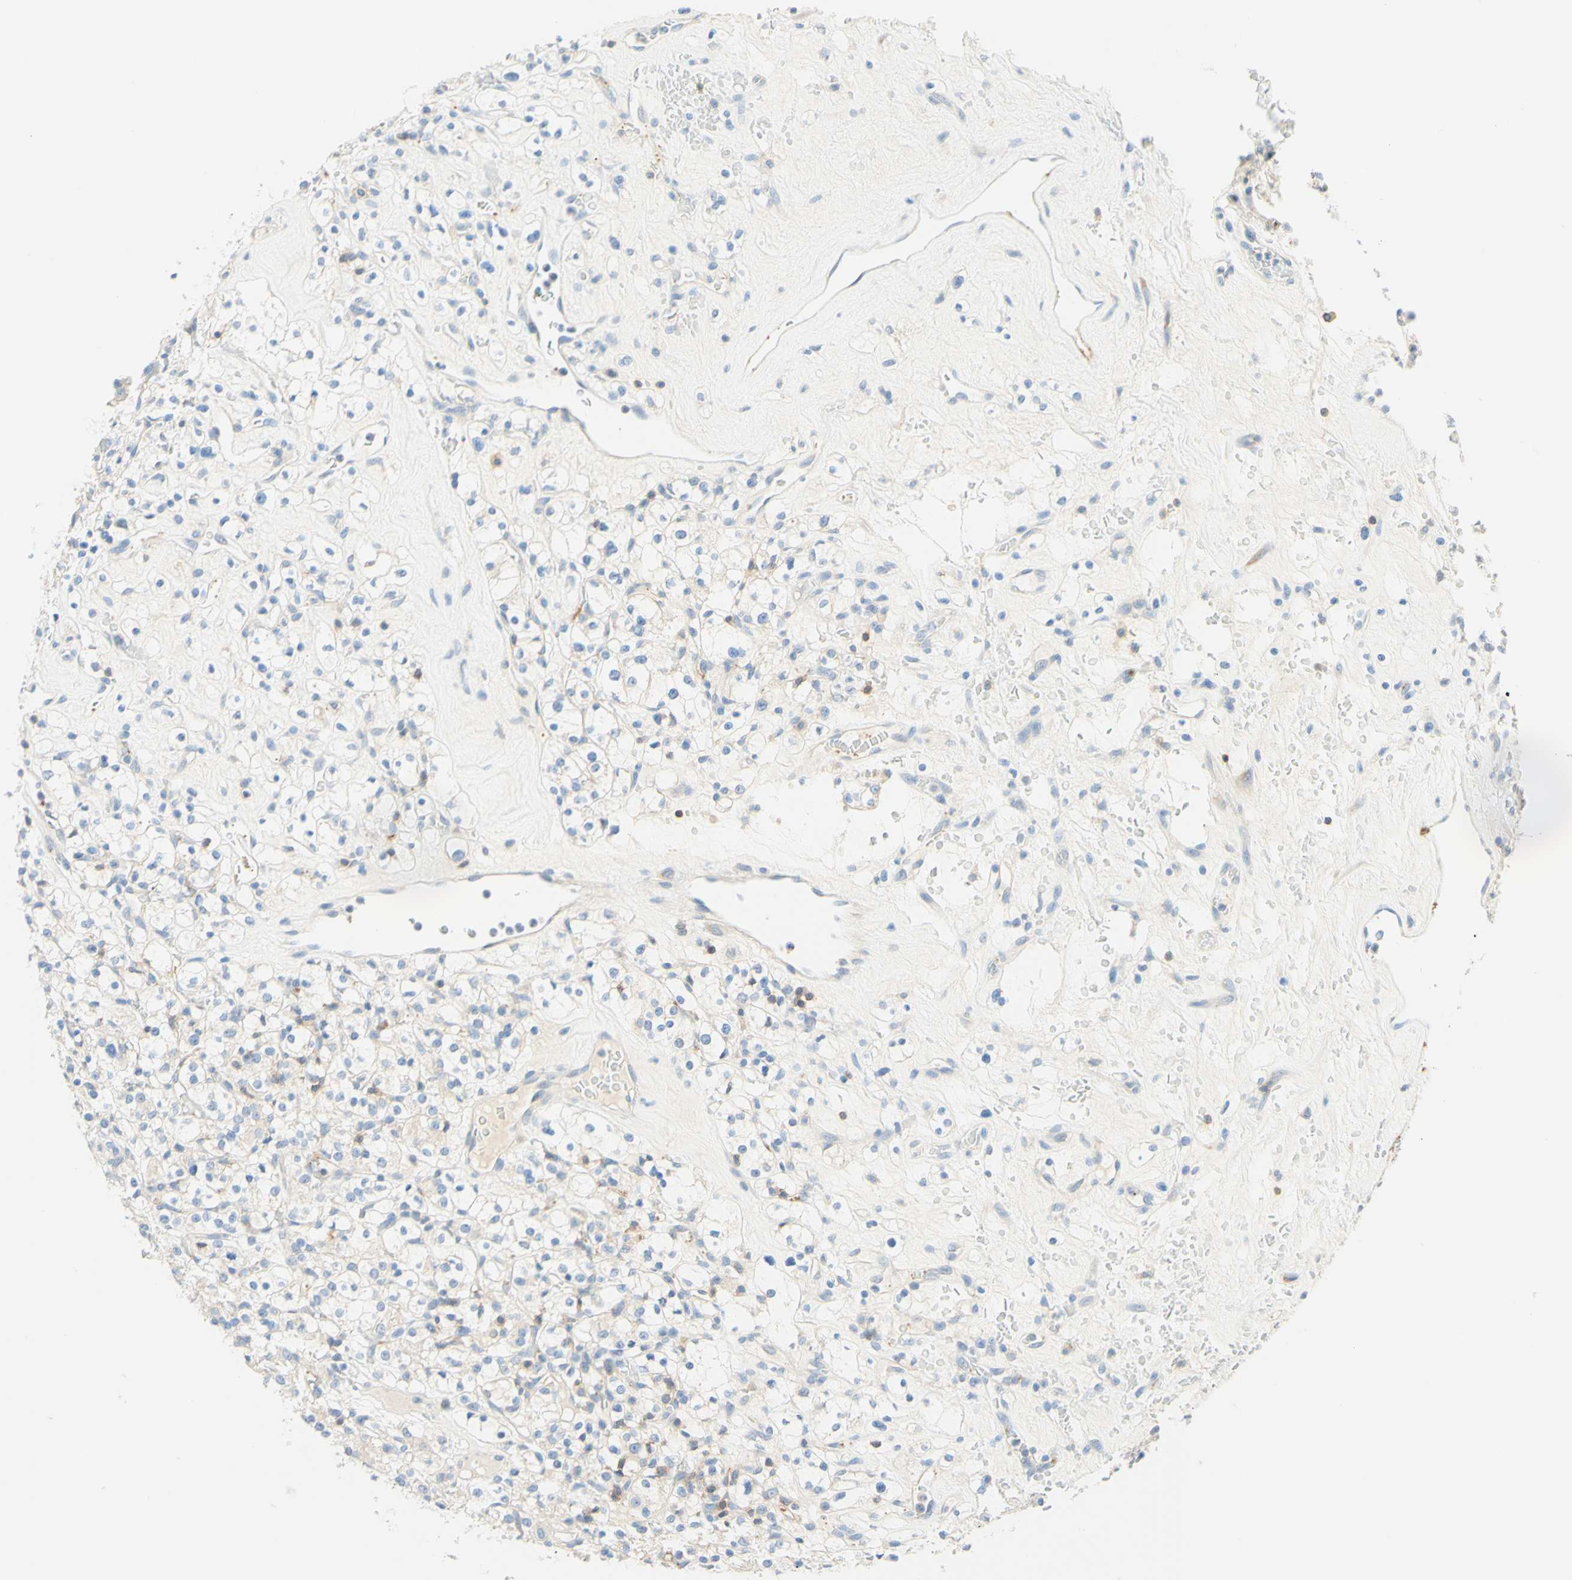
{"staining": {"intensity": "negative", "quantity": "none", "location": "none"}, "tissue": "renal cancer", "cell_type": "Tumor cells", "image_type": "cancer", "snomed": [{"axis": "morphology", "description": "Normal tissue, NOS"}, {"axis": "morphology", "description": "Adenocarcinoma, NOS"}, {"axis": "topography", "description": "Kidney"}], "caption": "DAB immunohistochemical staining of human adenocarcinoma (renal) demonstrates no significant staining in tumor cells.", "gene": "LAT", "patient": {"sex": "female", "age": 72}}